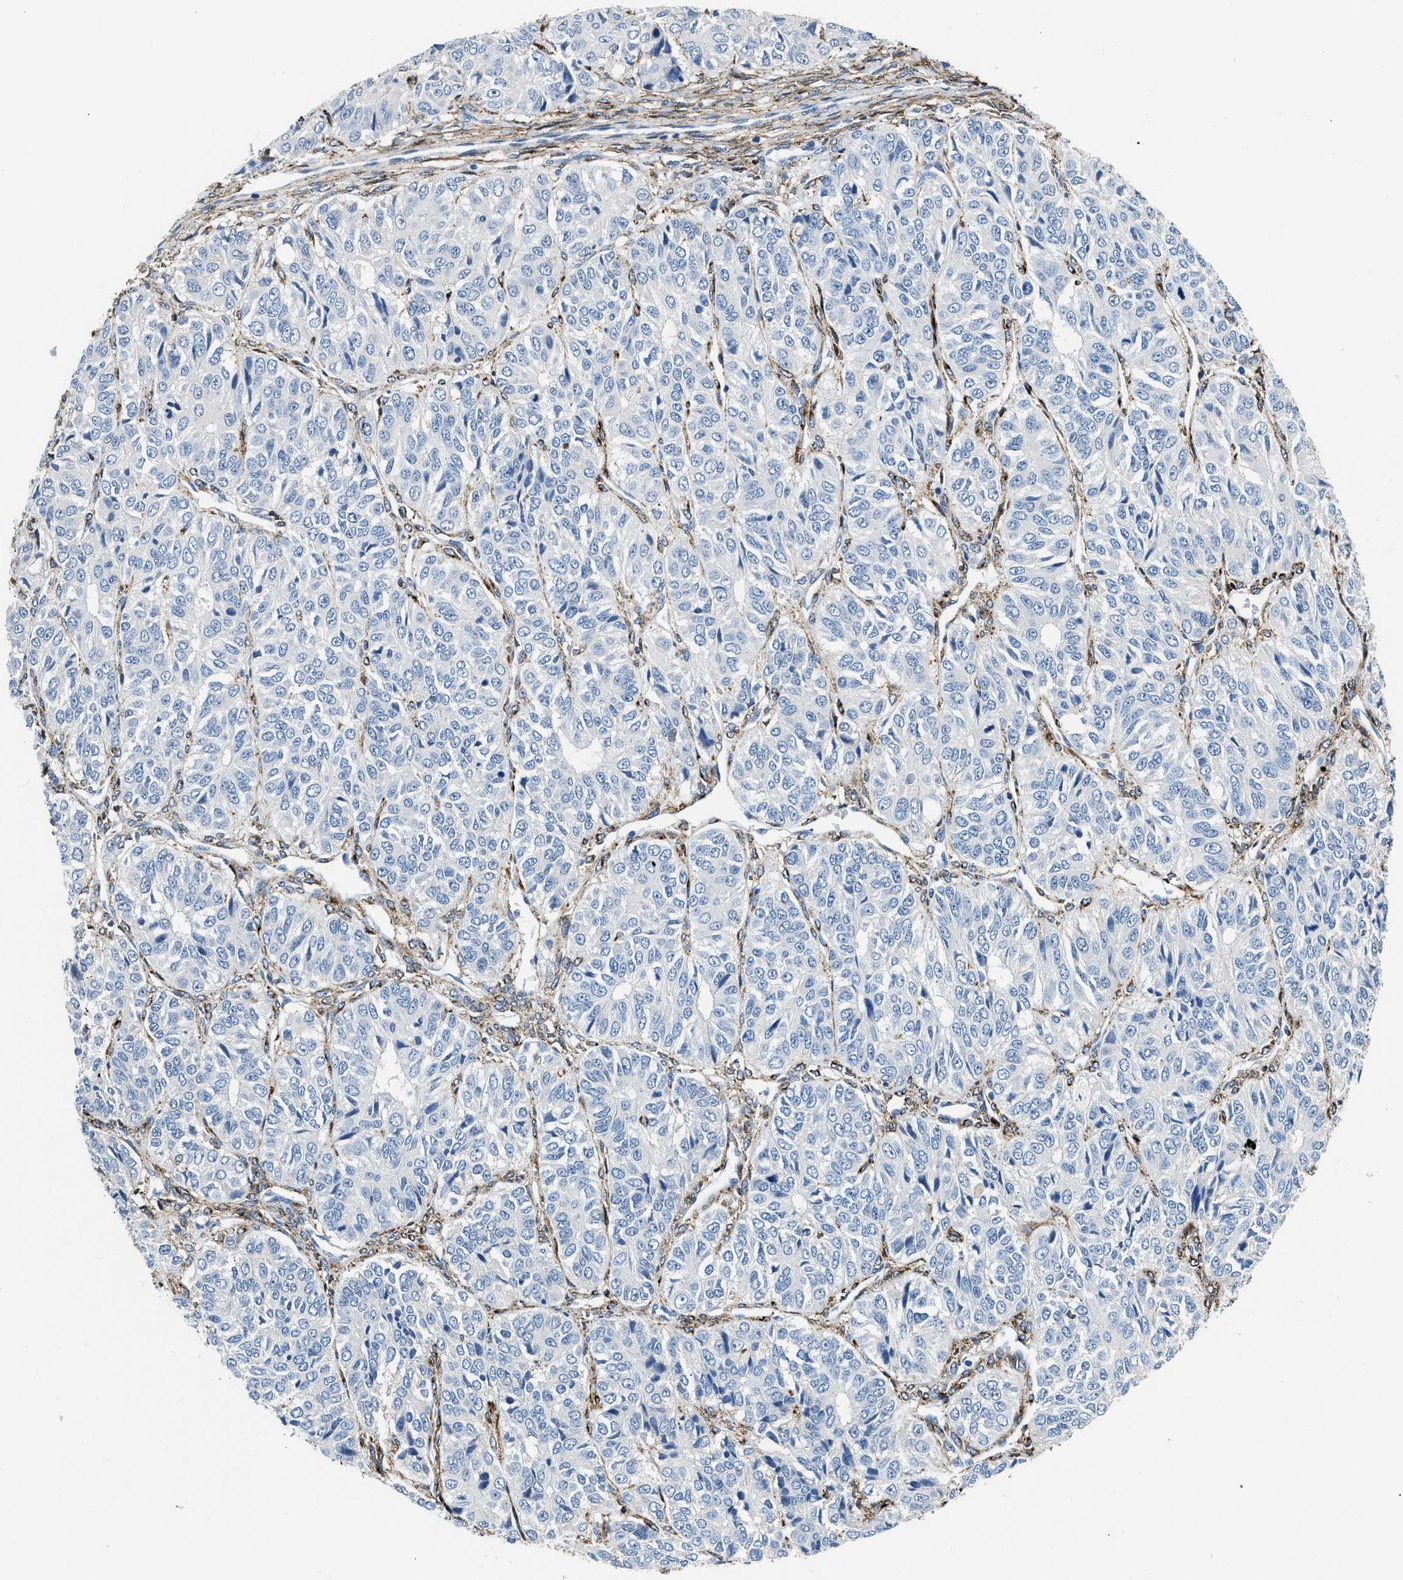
{"staining": {"intensity": "negative", "quantity": "none", "location": "none"}, "tissue": "ovarian cancer", "cell_type": "Tumor cells", "image_type": "cancer", "snomed": [{"axis": "morphology", "description": "Carcinoma, endometroid"}, {"axis": "topography", "description": "Ovary"}], "caption": "An image of human ovarian cancer (endometroid carcinoma) is negative for staining in tumor cells. (Brightfield microscopy of DAB (3,3'-diaminobenzidine) immunohistochemistry (IHC) at high magnification).", "gene": "LRP1", "patient": {"sex": "female", "age": 51}}